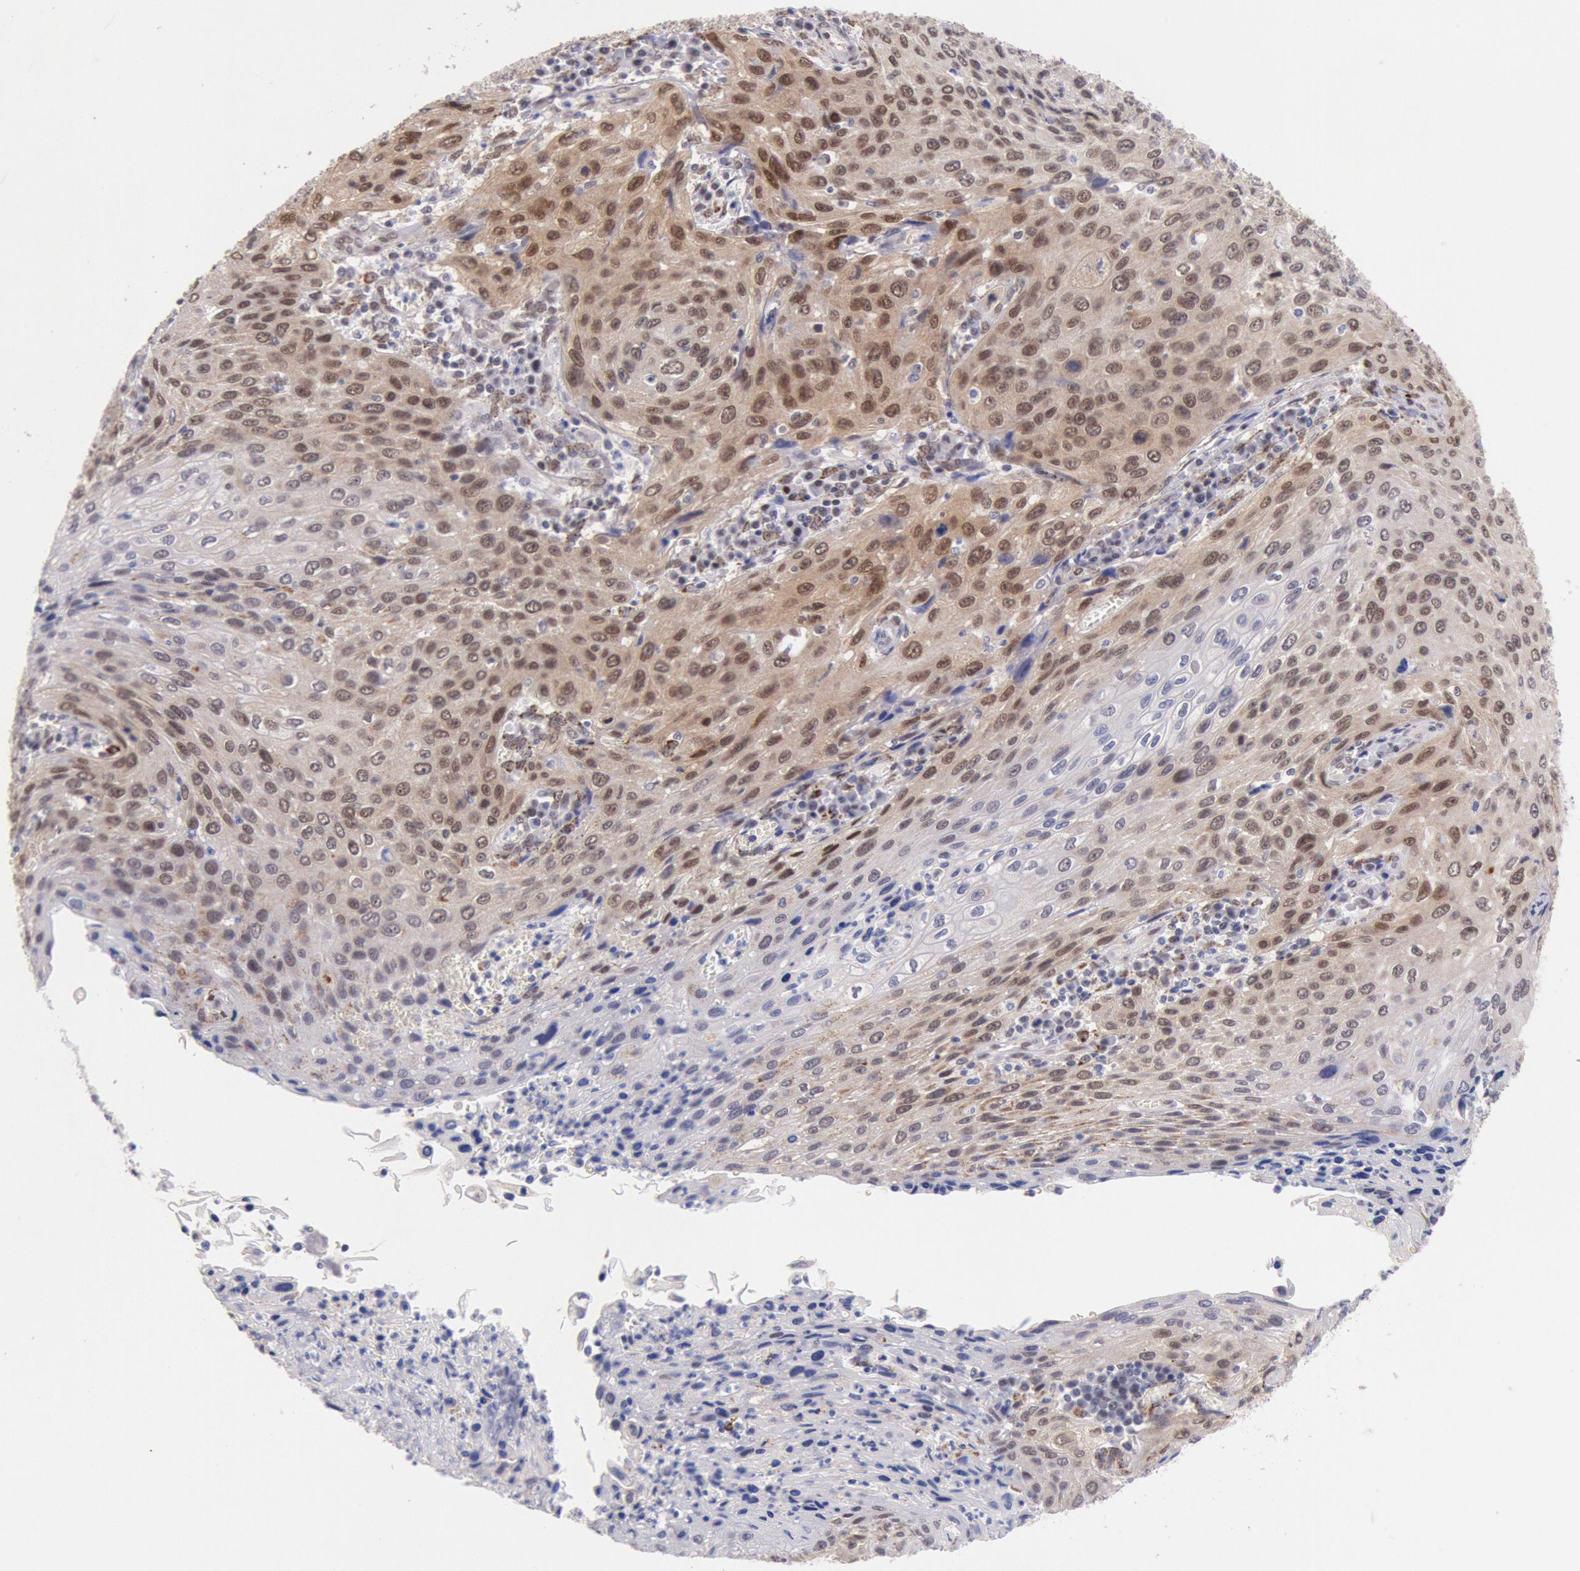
{"staining": {"intensity": "moderate", "quantity": ">75%", "location": "nuclear"}, "tissue": "cervical cancer", "cell_type": "Tumor cells", "image_type": "cancer", "snomed": [{"axis": "morphology", "description": "Squamous cell carcinoma, NOS"}, {"axis": "topography", "description": "Cervix"}], "caption": "An image of cervical squamous cell carcinoma stained for a protein displays moderate nuclear brown staining in tumor cells.", "gene": "CDKN2B", "patient": {"sex": "female", "age": 32}}